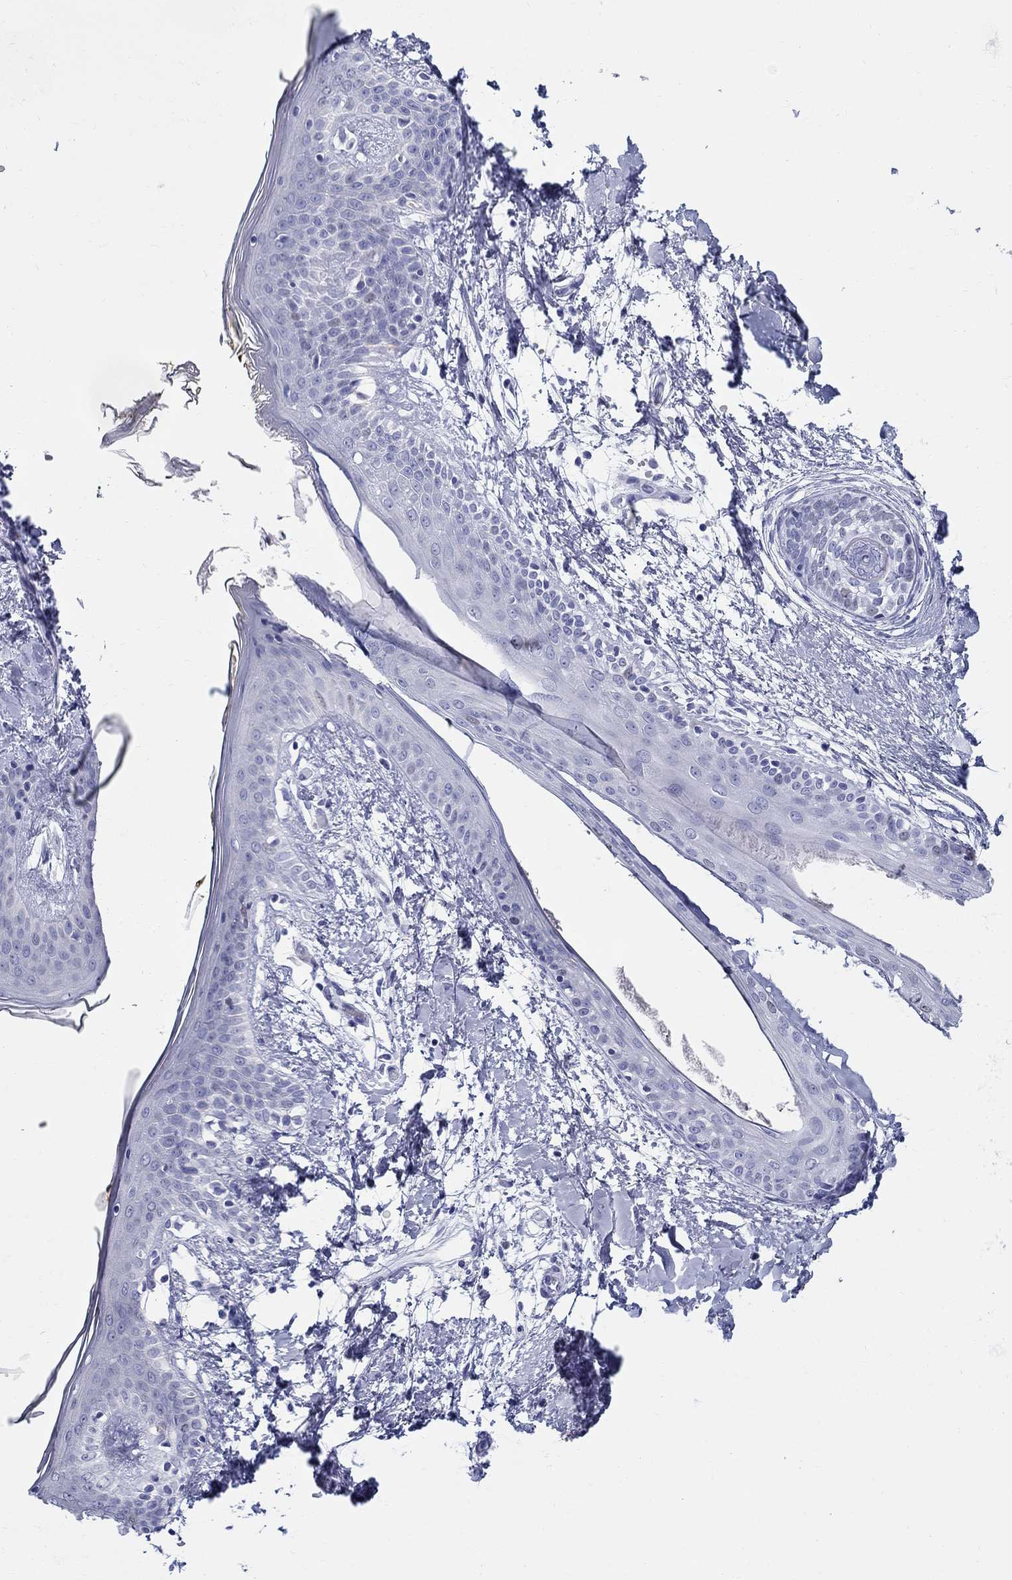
{"staining": {"intensity": "negative", "quantity": "none", "location": "none"}, "tissue": "skin", "cell_type": "Fibroblasts", "image_type": "normal", "snomed": [{"axis": "morphology", "description": "Normal tissue, NOS"}, {"axis": "topography", "description": "Skin"}], "caption": "Immunohistochemistry (IHC) histopathology image of benign skin: human skin stained with DAB displays no significant protein positivity in fibroblasts.", "gene": "LAMP5", "patient": {"sex": "female", "age": 34}}